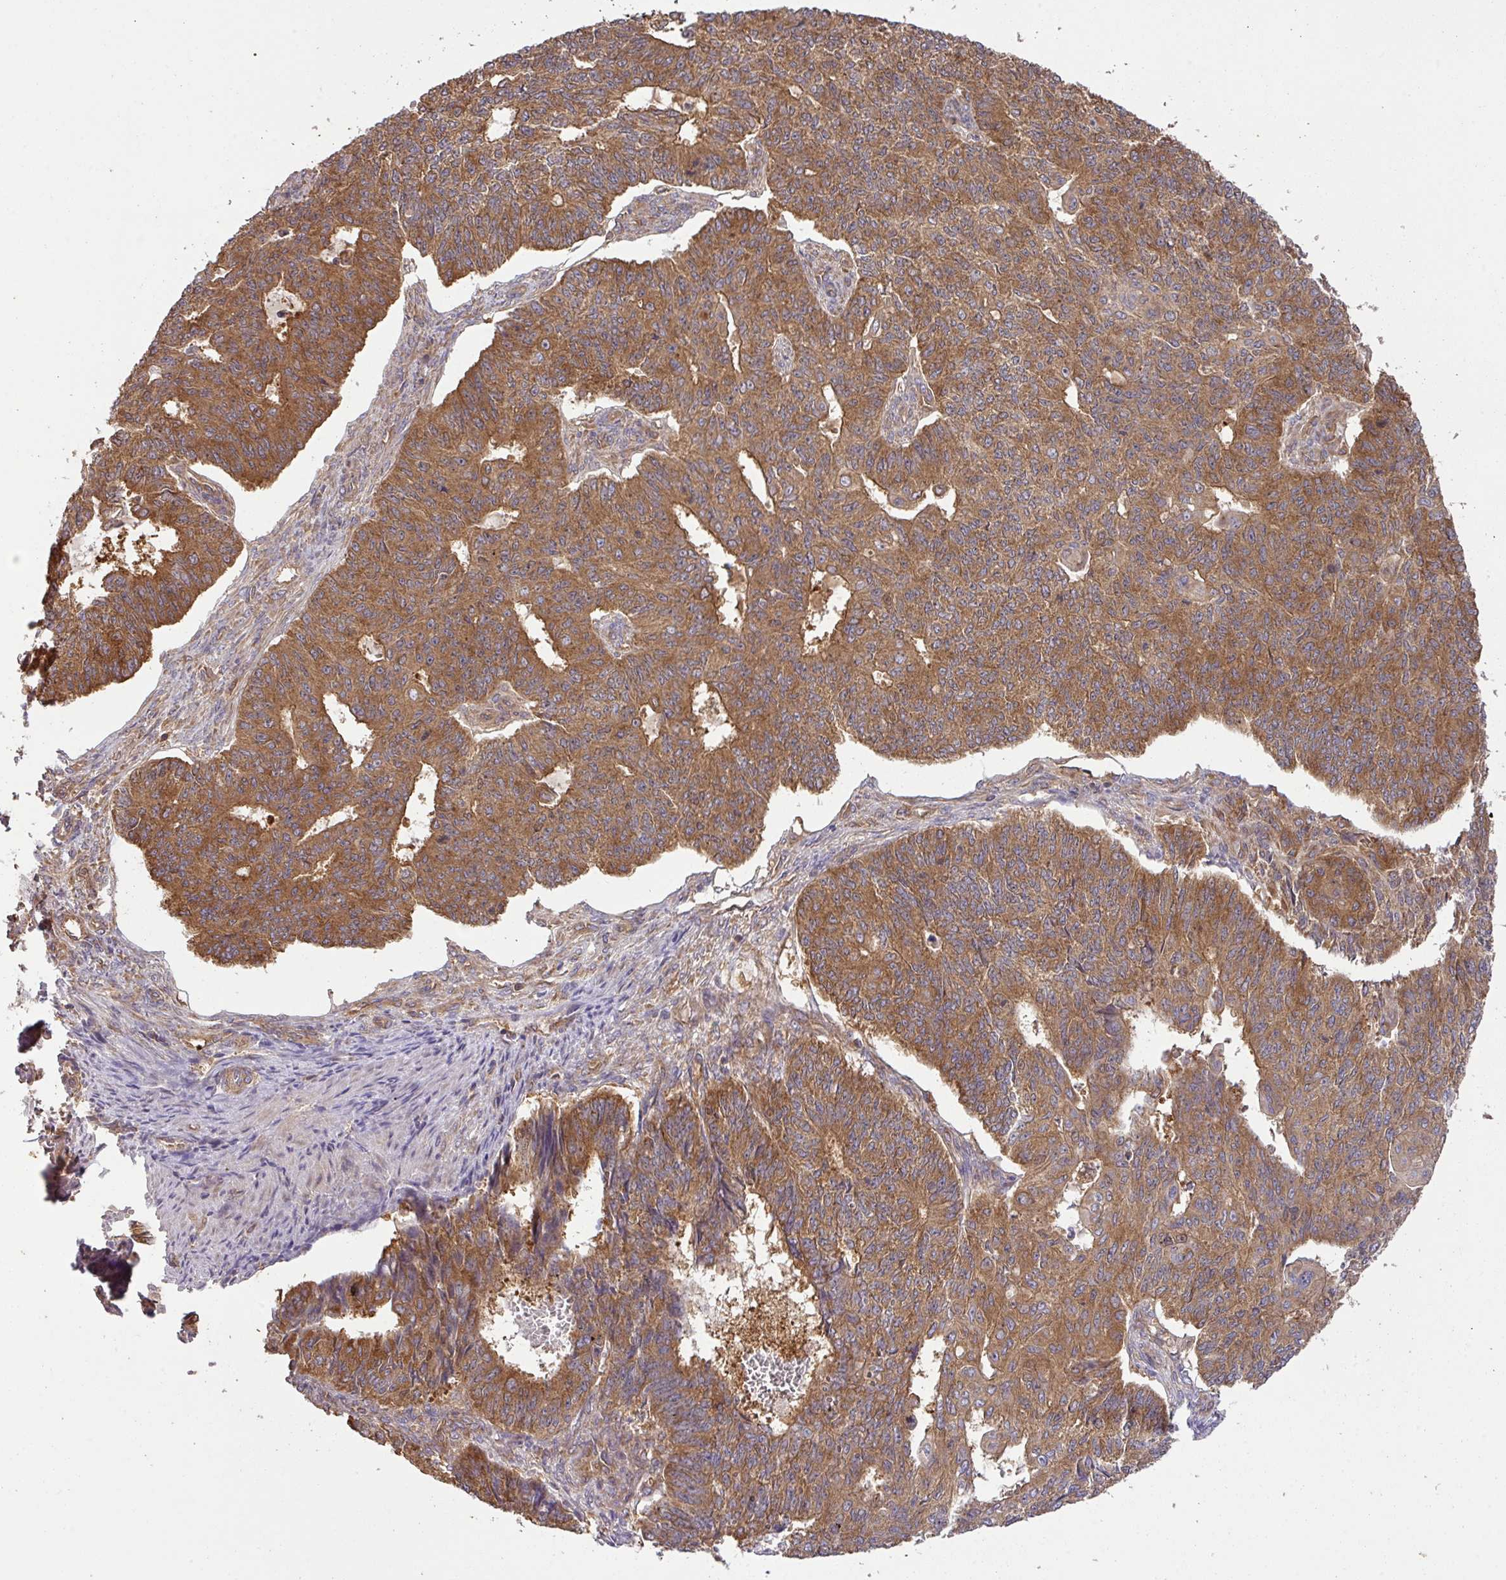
{"staining": {"intensity": "moderate", "quantity": ">75%", "location": "cytoplasmic/membranous"}, "tissue": "endometrial cancer", "cell_type": "Tumor cells", "image_type": "cancer", "snomed": [{"axis": "morphology", "description": "Adenocarcinoma, NOS"}, {"axis": "topography", "description": "Endometrium"}], "caption": "Tumor cells show medium levels of moderate cytoplasmic/membranous expression in about >75% of cells in endometrial adenocarcinoma.", "gene": "GSPT1", "patient": {"sex": "female", "age": 32}}